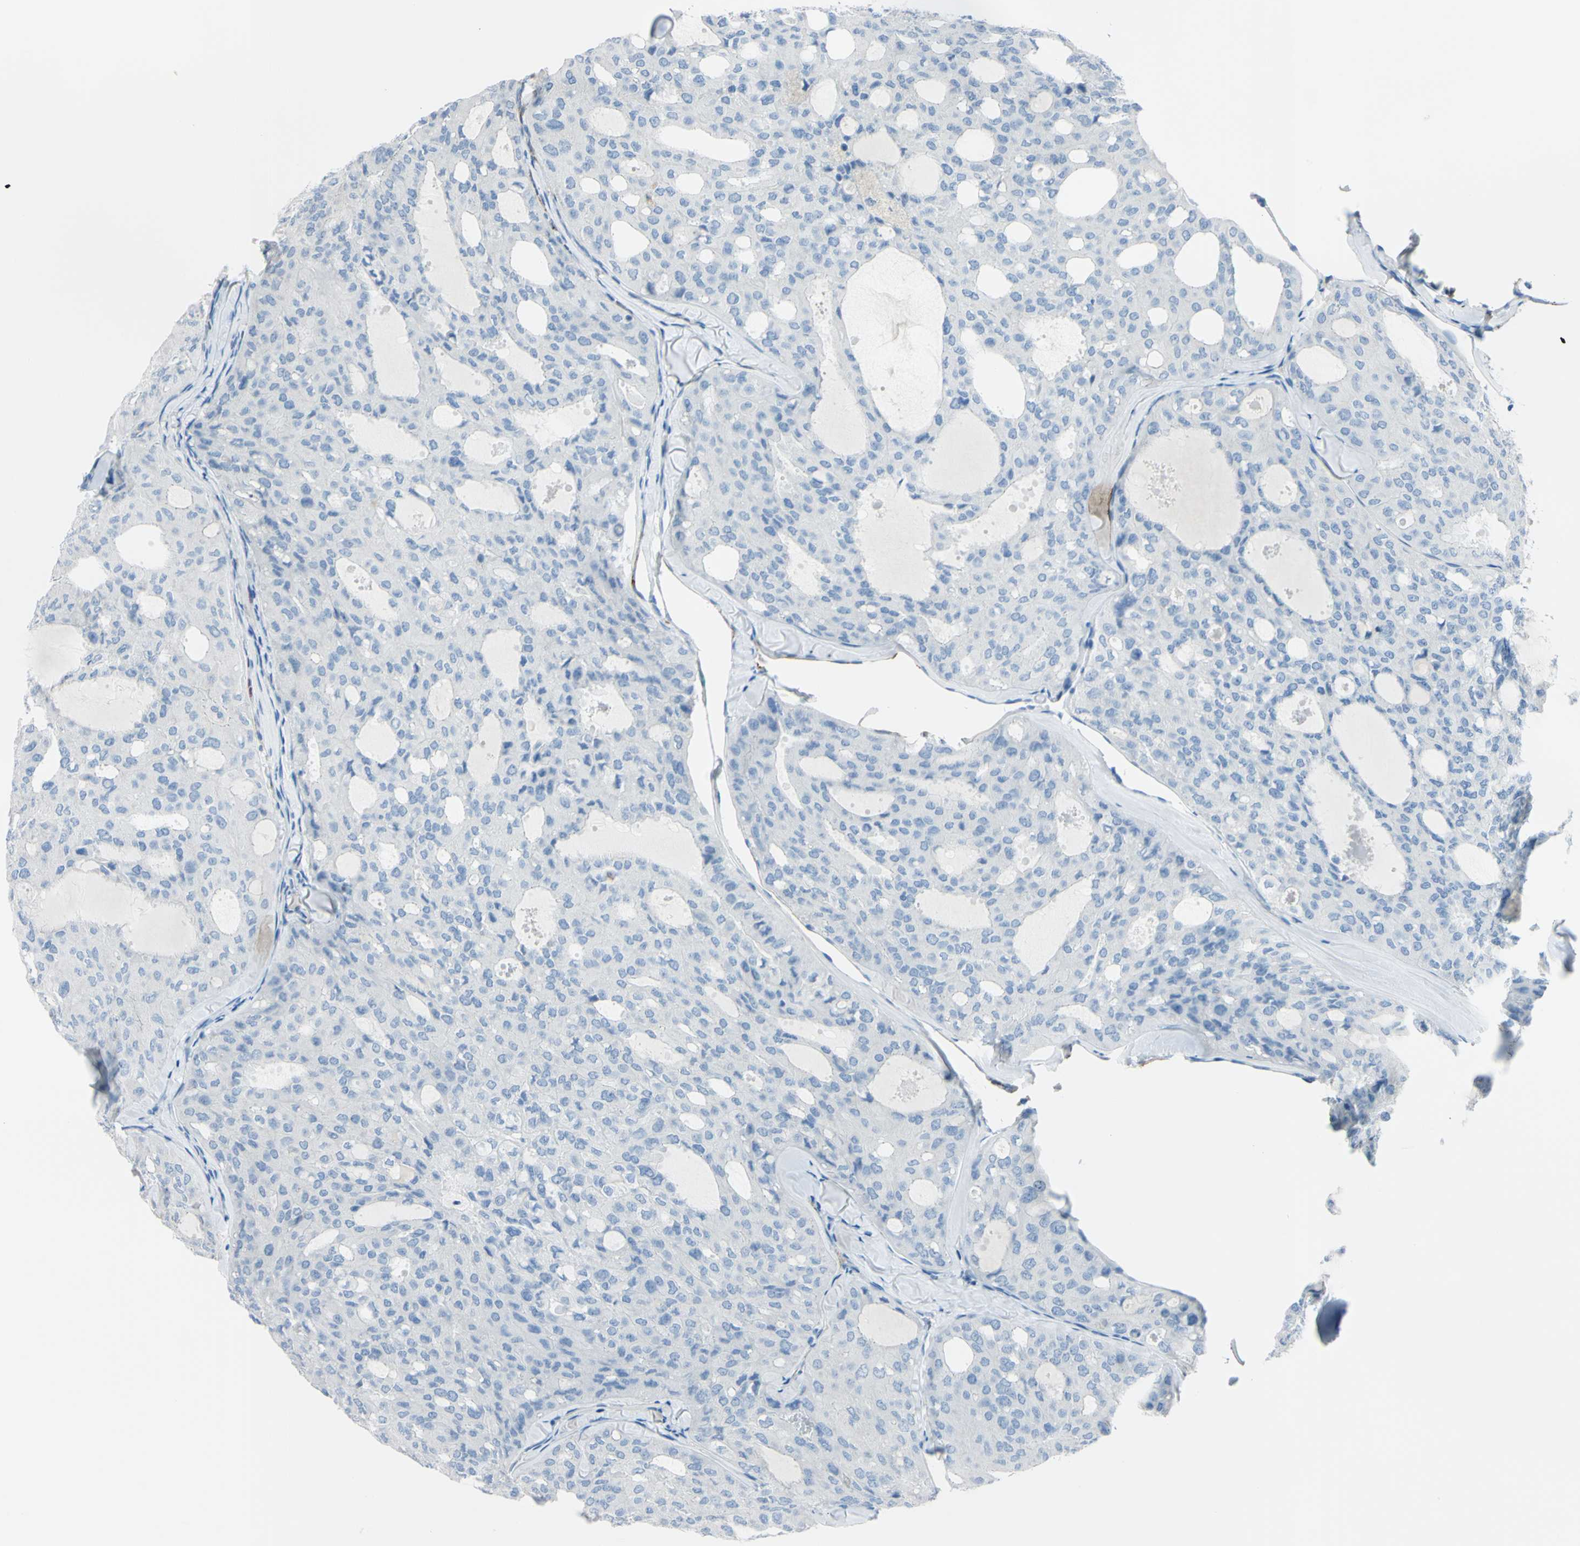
{"staining": {"intensity": "negative", "quantity": "none", "location": "none"}, "tissue": "thyroid cancer", "cell_type": "Tumor cells", "image_type": "cancer", "snomed": [{"axis": "morphology", "description": "Follicular adenoma carcinoma, NOS"}, {"axis": "topography", "description": "Thyroid gland"}], "caption": "A high-resolution image shows IHC staining of thyroid follicular adenoma carcinoma, which shows no significant staining in tumor cells.", "gene": "FOLH1", "patient": {"sex": "male", "age": 75}}